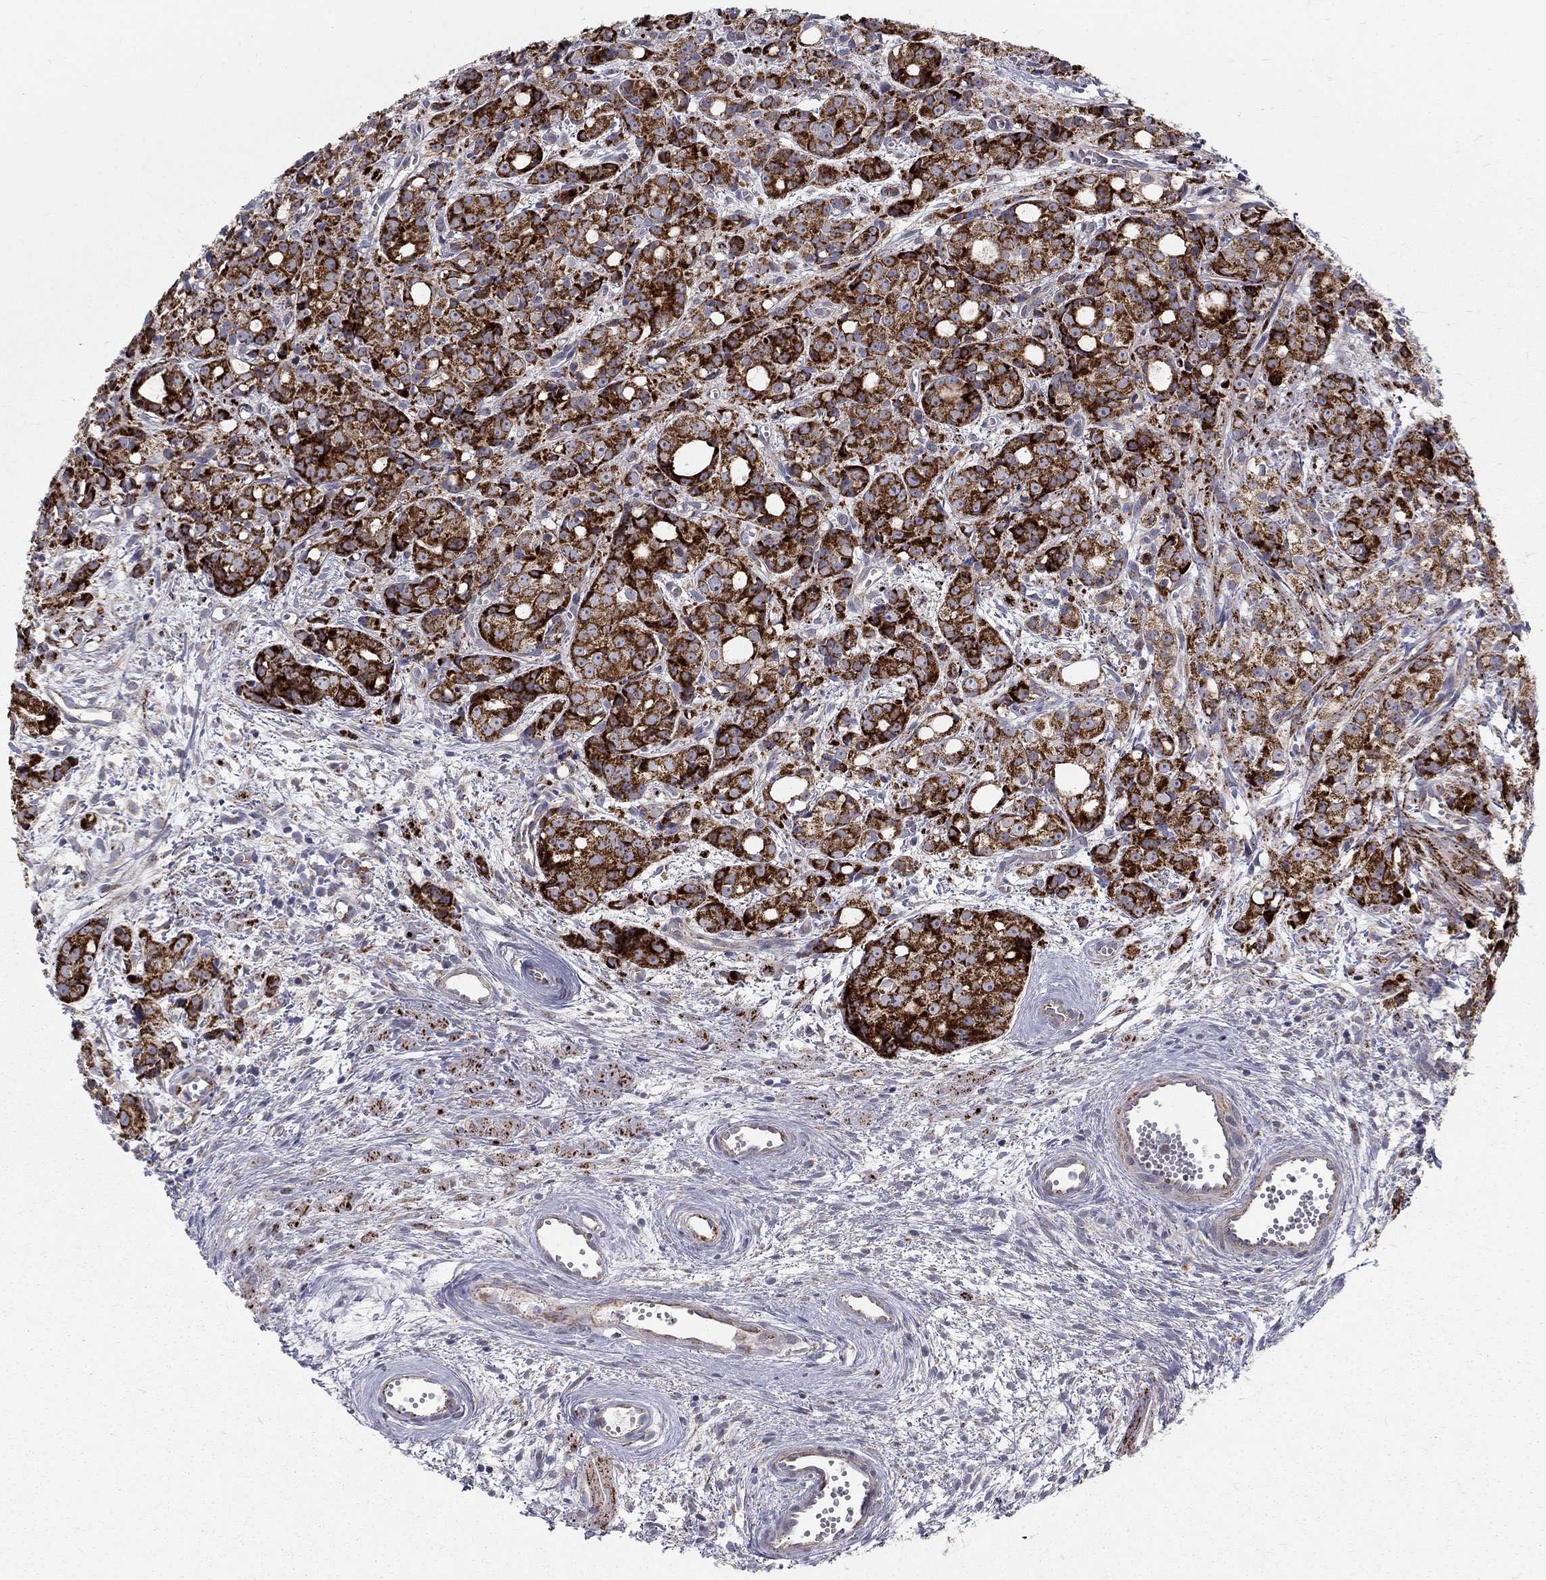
{"staining": {"intensity": "strong", "quantity": ">75%", "location": "cytoplasmic/membranous"}, "tissue": "prostate cancer", "cell_type": "Tumor cells", "image_type": "cancer", "snomed": [{"axis": "morphology", "description": "Adenocarcinoma, Medium grade"}, {"axis": "topography", "description": "Prostate"}], "caption": "Strong cytoplasmic/membranous protein positivity is appreciated in about >75% of tumor cells in medium-grade adenocarcinoma (prostate).", "gene": "ALDH1B1", "patient": {"sex": "male", "age": 74}}